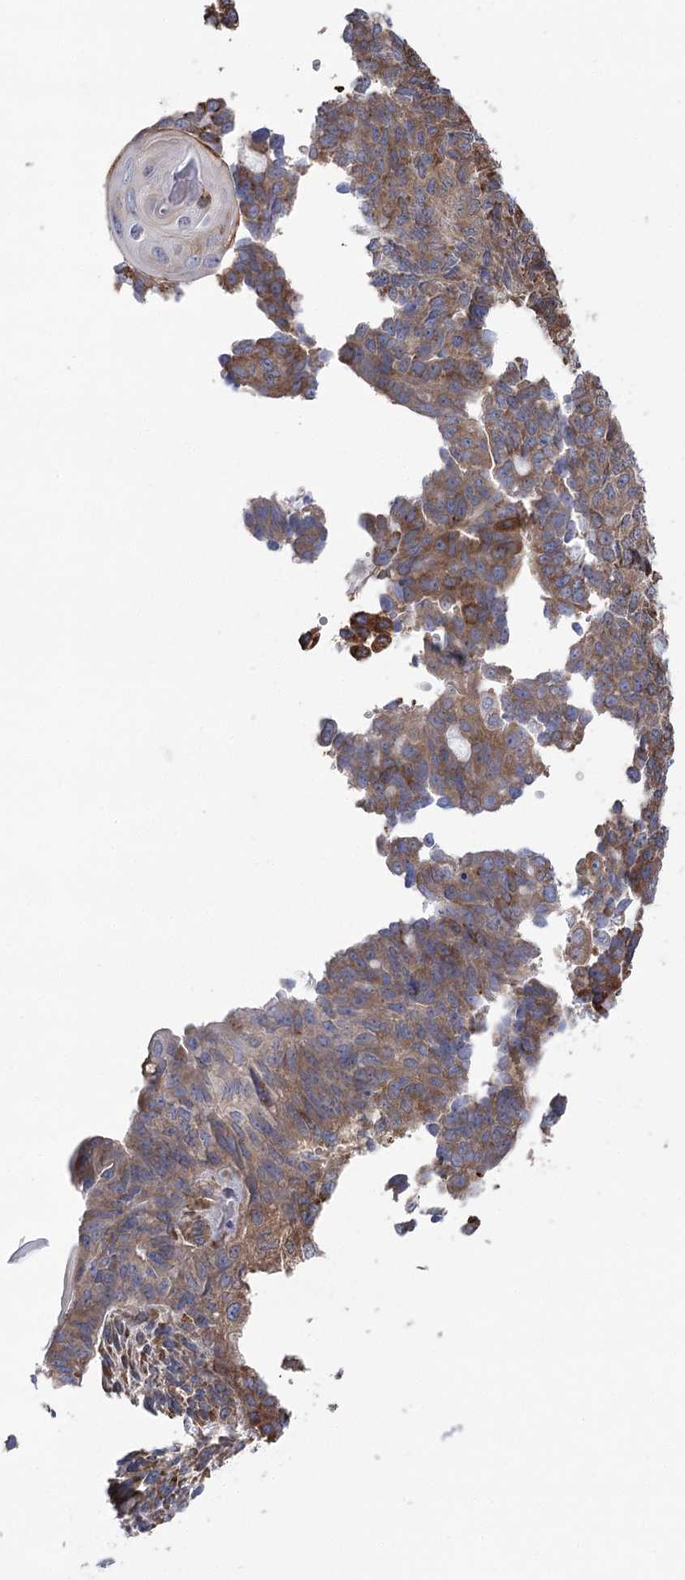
{"staining": {"intensity": "moderate", "quantity": "25%-75%", "location": "cytoplasmic/membranous"}, "tissue": "endometrial cancer", "cell_type": "Tumor cells", "image_type": "cancer", "snomed": [{"axis": "morphology", "description": "Adenocarcinoma, NOS"}, {"axis": "topography", "description": "Endometrium"}], "caption": "Tumor cells show medium levels of moderate cytoplasmic/membranous expression in about 25%-75% of cells in human endometrial cancer.", "gene": "METTL24", "patient": {"sex": "female", "age": 32}}